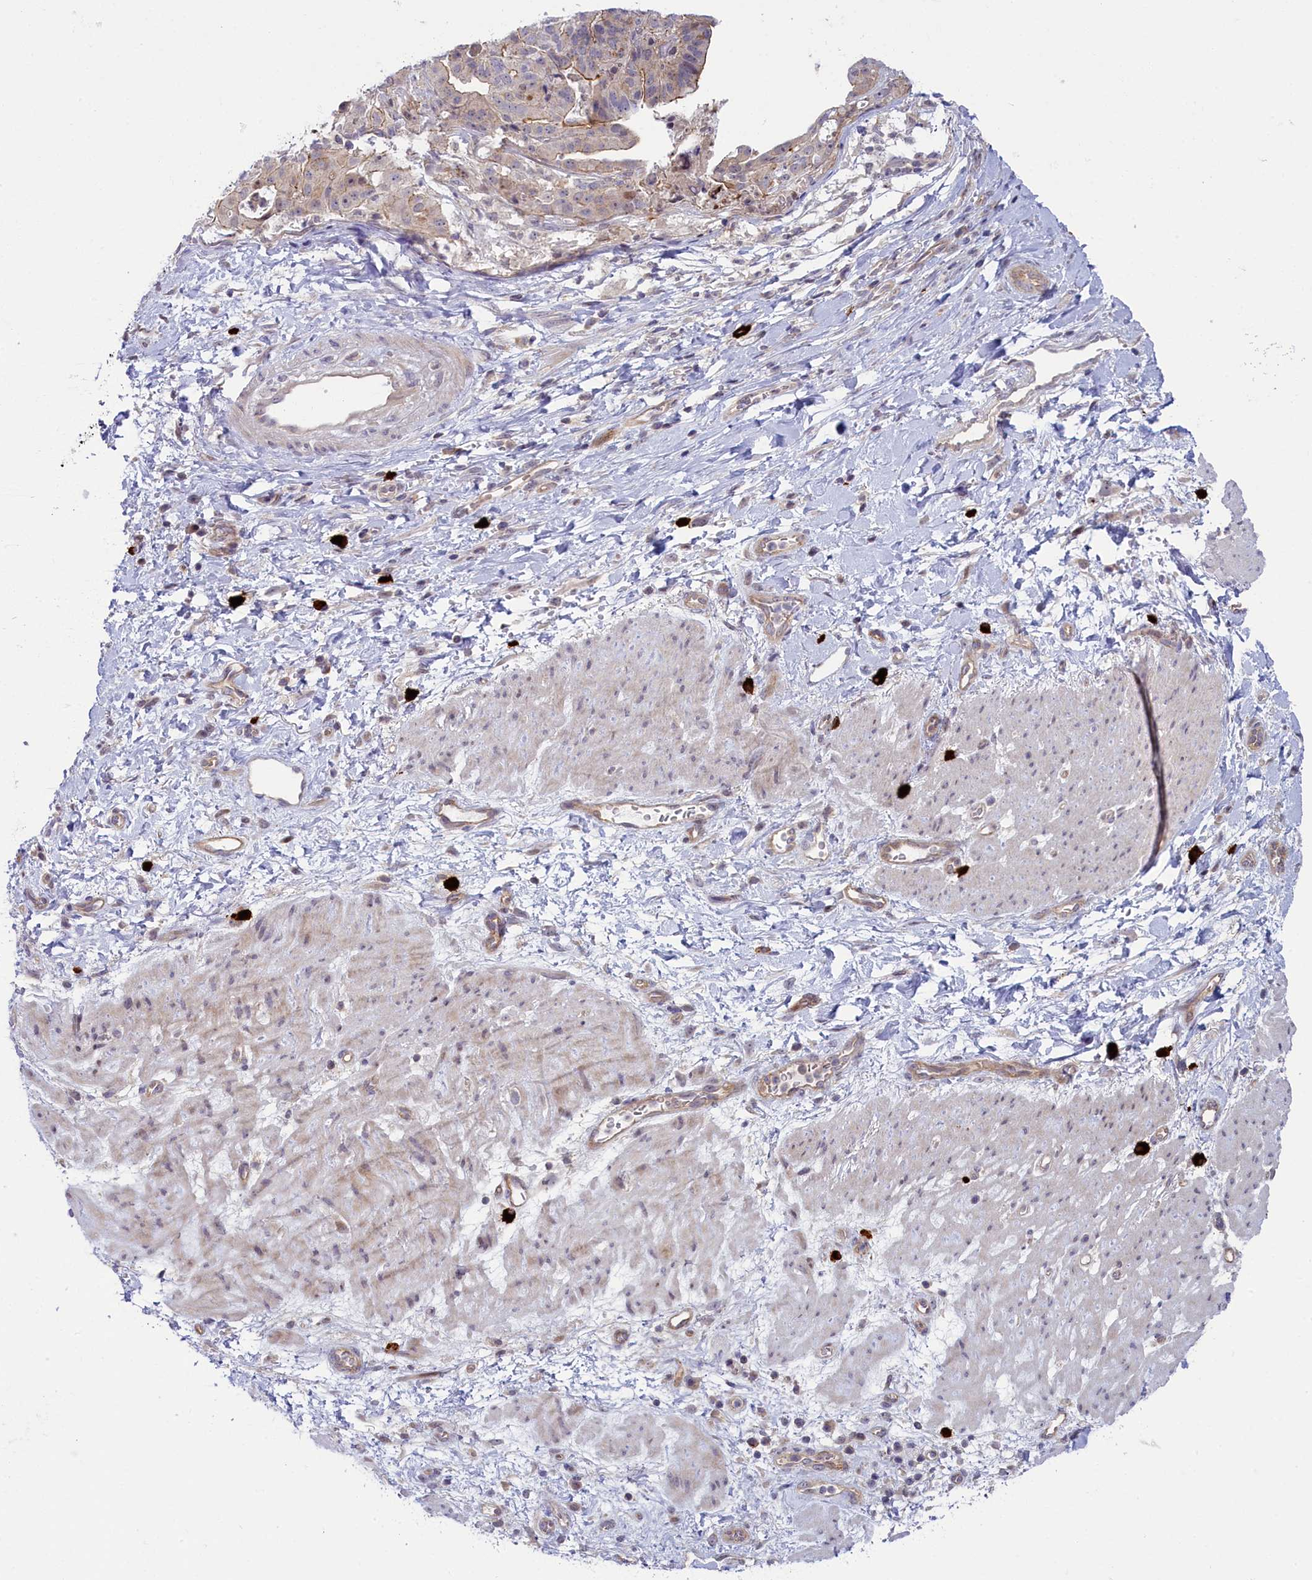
{"staining": {"intensity": "moderate", "quantity": "25%-75%", "location": "cytoplasmic/membranous"}, "tissue": "stomach cancer", "cell_type": "Tumor cells", "image_type": "cancer", "snomed": [{"axis": "morphology", "description": "Adenocarcinoma, NOS"}, {"axis": "topography", "description": "Stomach"}], "caption": "IHC (DAB) staining of stomach cancer demonstrates moderate cytoplasmic/membranous protein expression in about 25%-75% of tumor cells. (DAB (3,3'-diaminobenzidine) IHC, brown staining for protein, blue staining for nuclei).", "gene": "CCL23", "patient": {"sex": "male", "age": 48}}